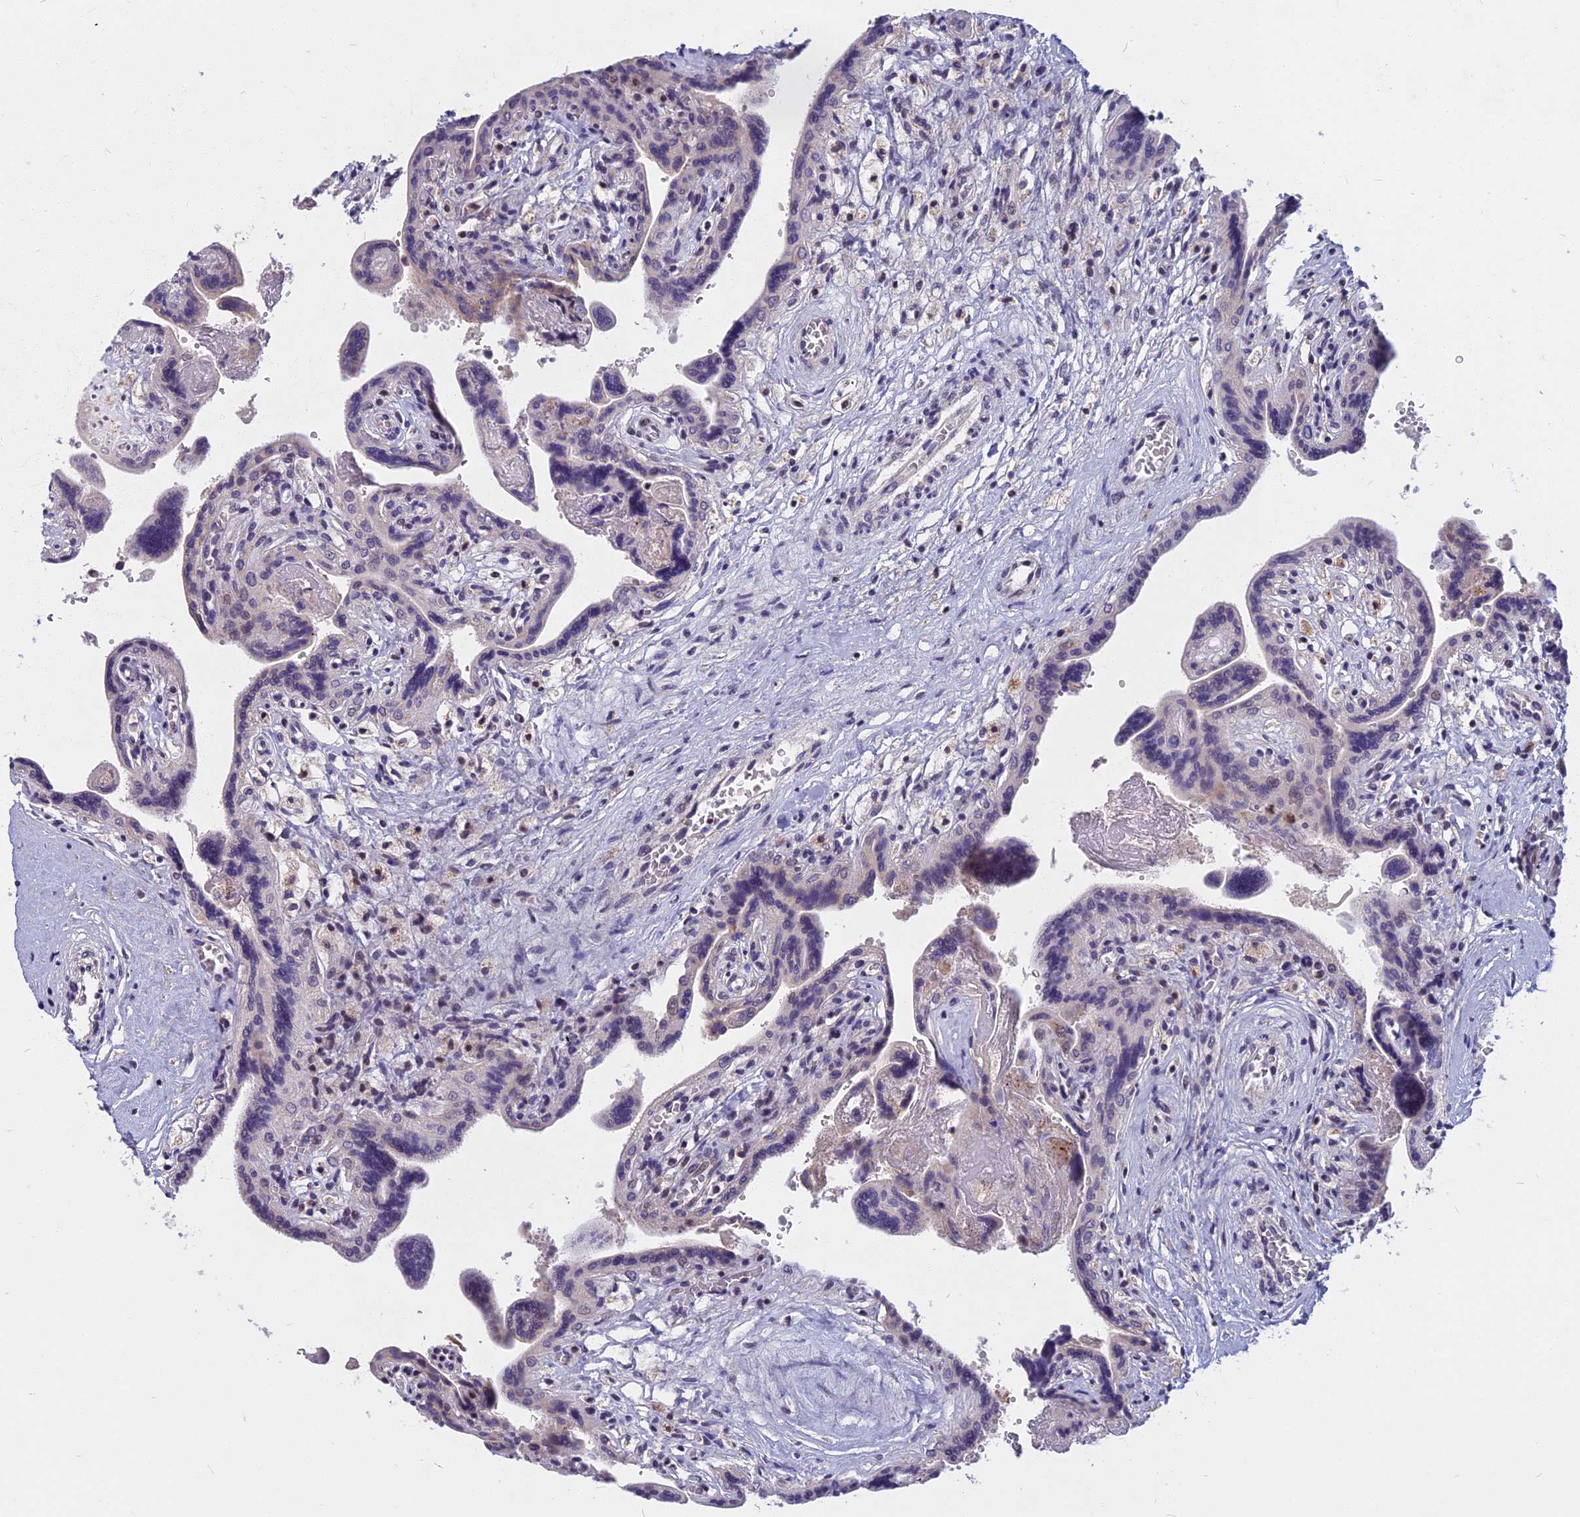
{"staining": {"intensity": "moderate", "quantity": "<25%", "location": "nuclear"}, "tissue": "placenta", "cell_type": "Trophoblastic cells", "image_type": "normal", "snomed": [{"axis": "morphology", "description": "Normal tissue, NOS"}, {"axis": "topography", "description": "Placenta"}], "caption": "Placenta stained with DAB (3,3'-diaminobenzidine) immunohistochemistry (IHC) shows low levels of moderate nuclear expression in about <25% of trophoblastic cells. The protein is stained brown, and the nuclei are stained in blue (DAB IHC with brightfield microscopy, high magnification).", "gene": "CDC7", "patient": {"sex": "female", "age": 37}}